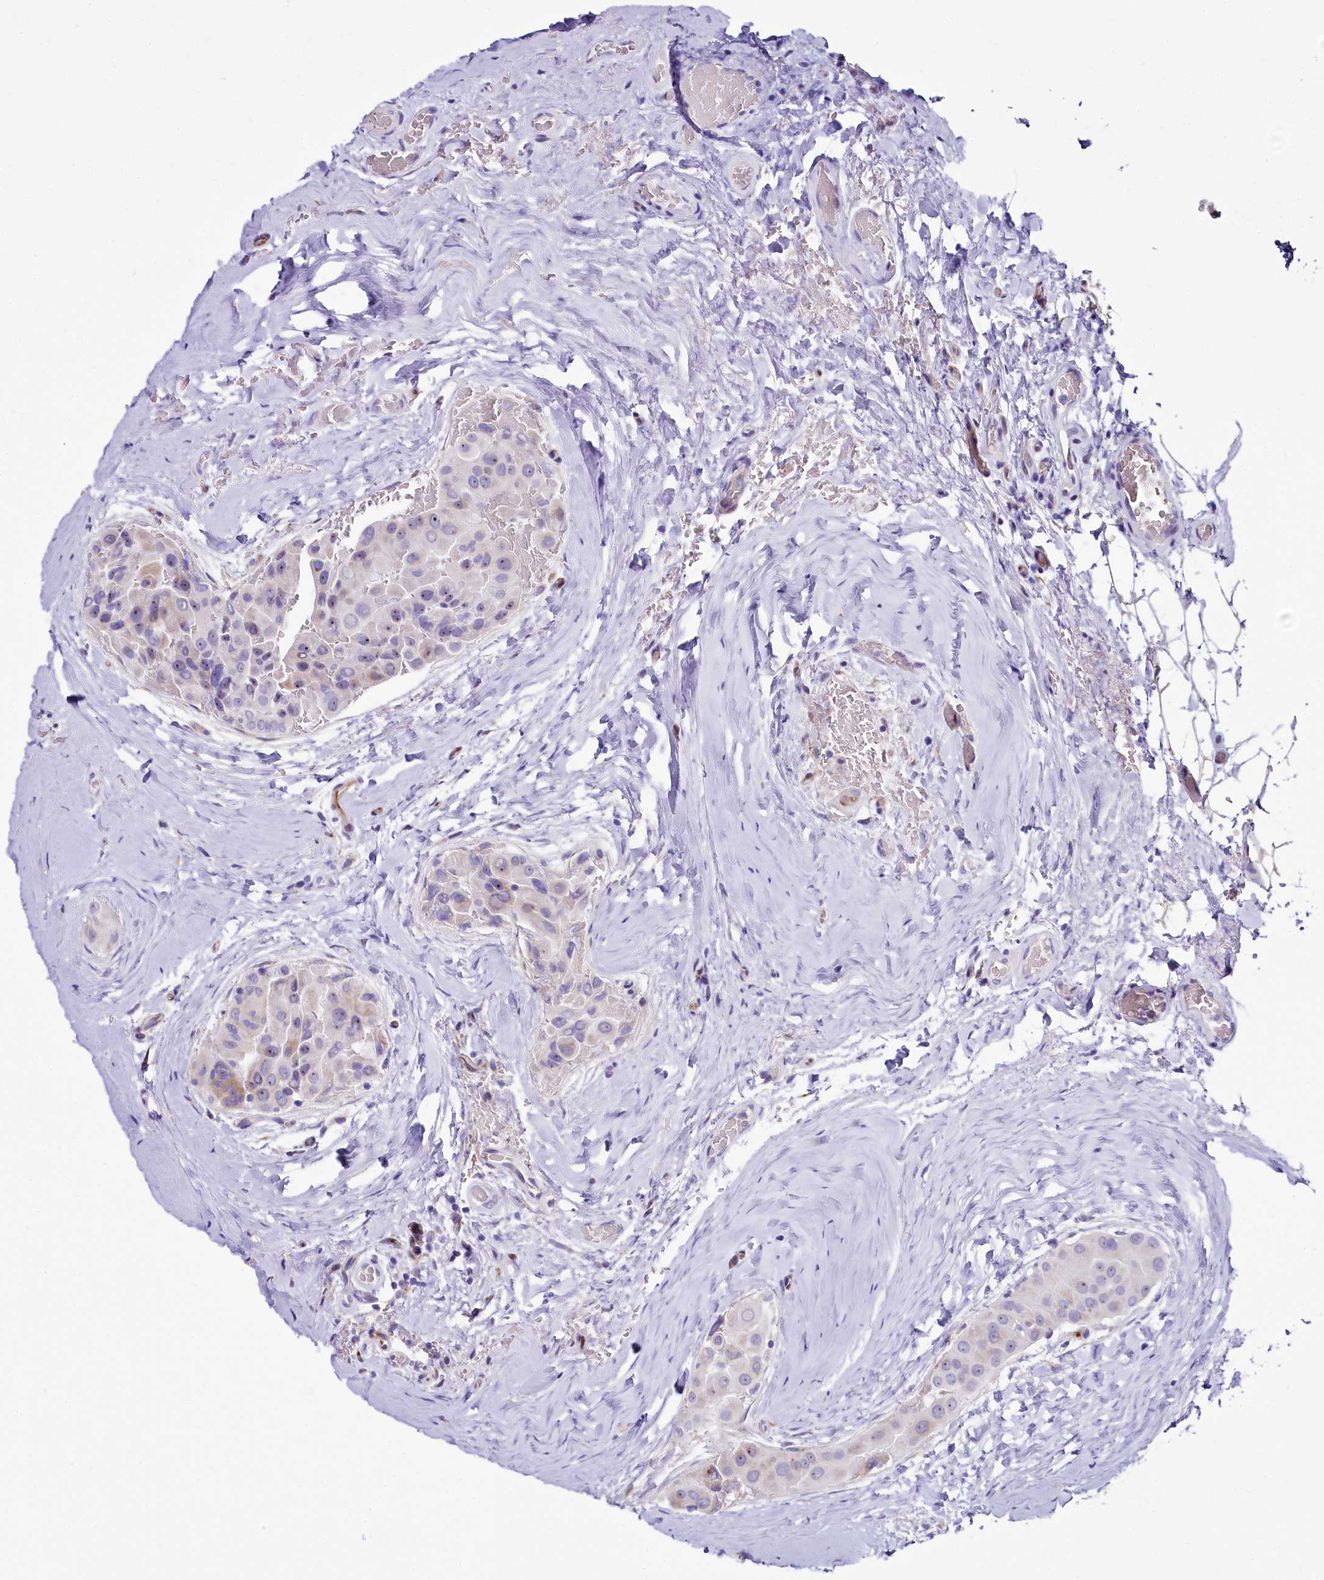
{"staining": {"intensity": "weak", "quantity": "<25%", "location": "nuclear"}, "tissue": "thyroid cancer", "cell_type": "Tumor cells", "image_type": "cancer", "snomed": [{"axis": "morphology", "description": "Papillary adenocarcinoma, NOS"}, {"axis": "topography", "description": "Thyroid gland"}], "caption": "Tumor cells are negative for brown protein staining in thyroid papillary adenocarcinoma.", "gene": "SH3TC2", "patient": {"sex": "male", "age": 33}}